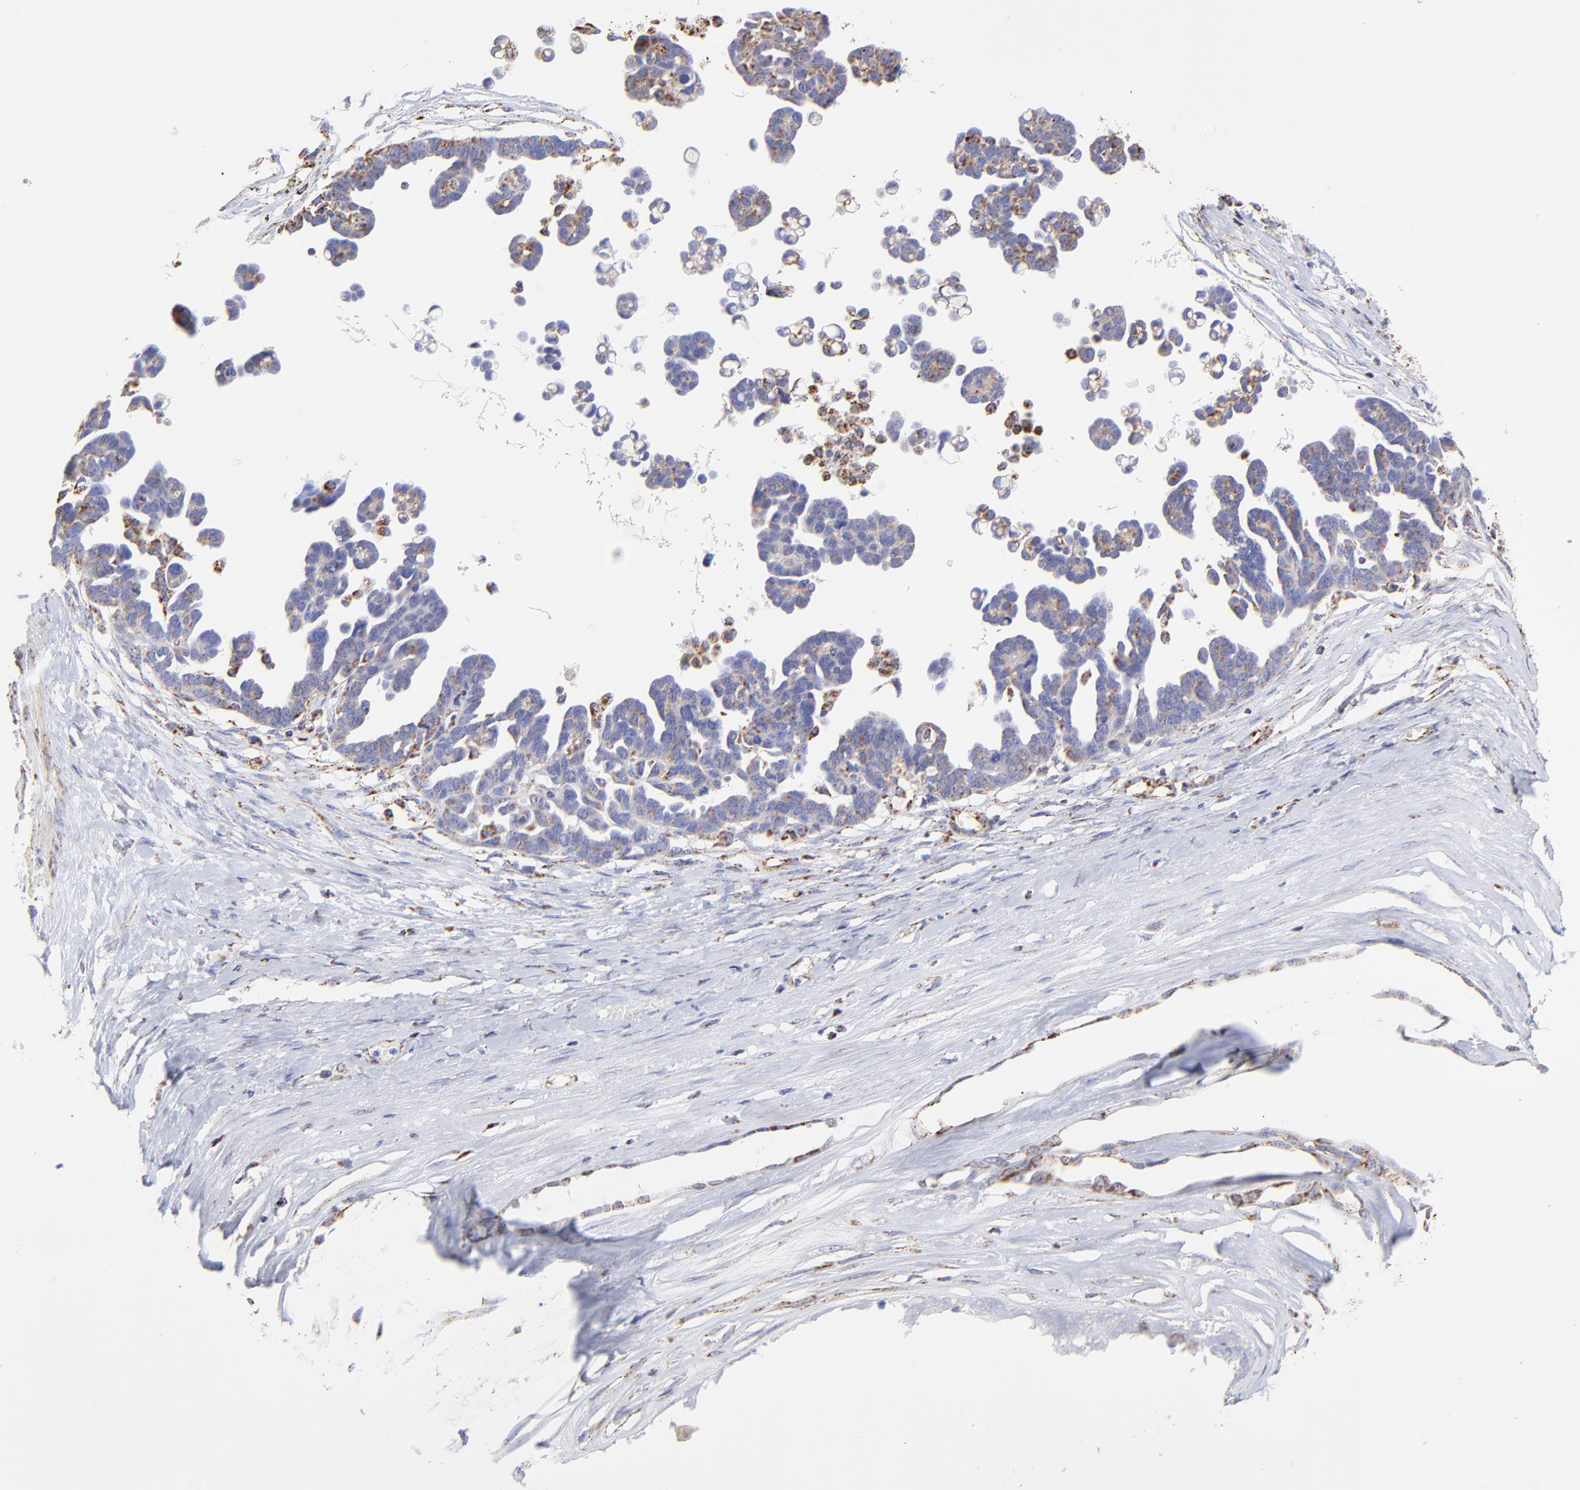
{"staining": {"intensity": "weak", "quantity": "<25%", "location": "cytoplasmic/membranous"}, "tissue": "ovarian cancer", "cell_type": "Tumor cells", "image_type": "cancer", "snomed": [{"axis": "morphology", "description": "Cystadenocarcinoma, serous, NOS"}, {"axis": "topography", "description": "Ovary"}], "caption": "Immunohistochemistry histopathology image of neoplastic tissue: serous cystadenocarcinoma (ovarian) stained with DAB shows no significant protein positivity in tumor cells. (DAB (3,3'-diaminobenzidine) immunohistochemistry (IHC), high magnification).", "gene": "ECH1", "patient": {"sex": "female", "age": 54}}